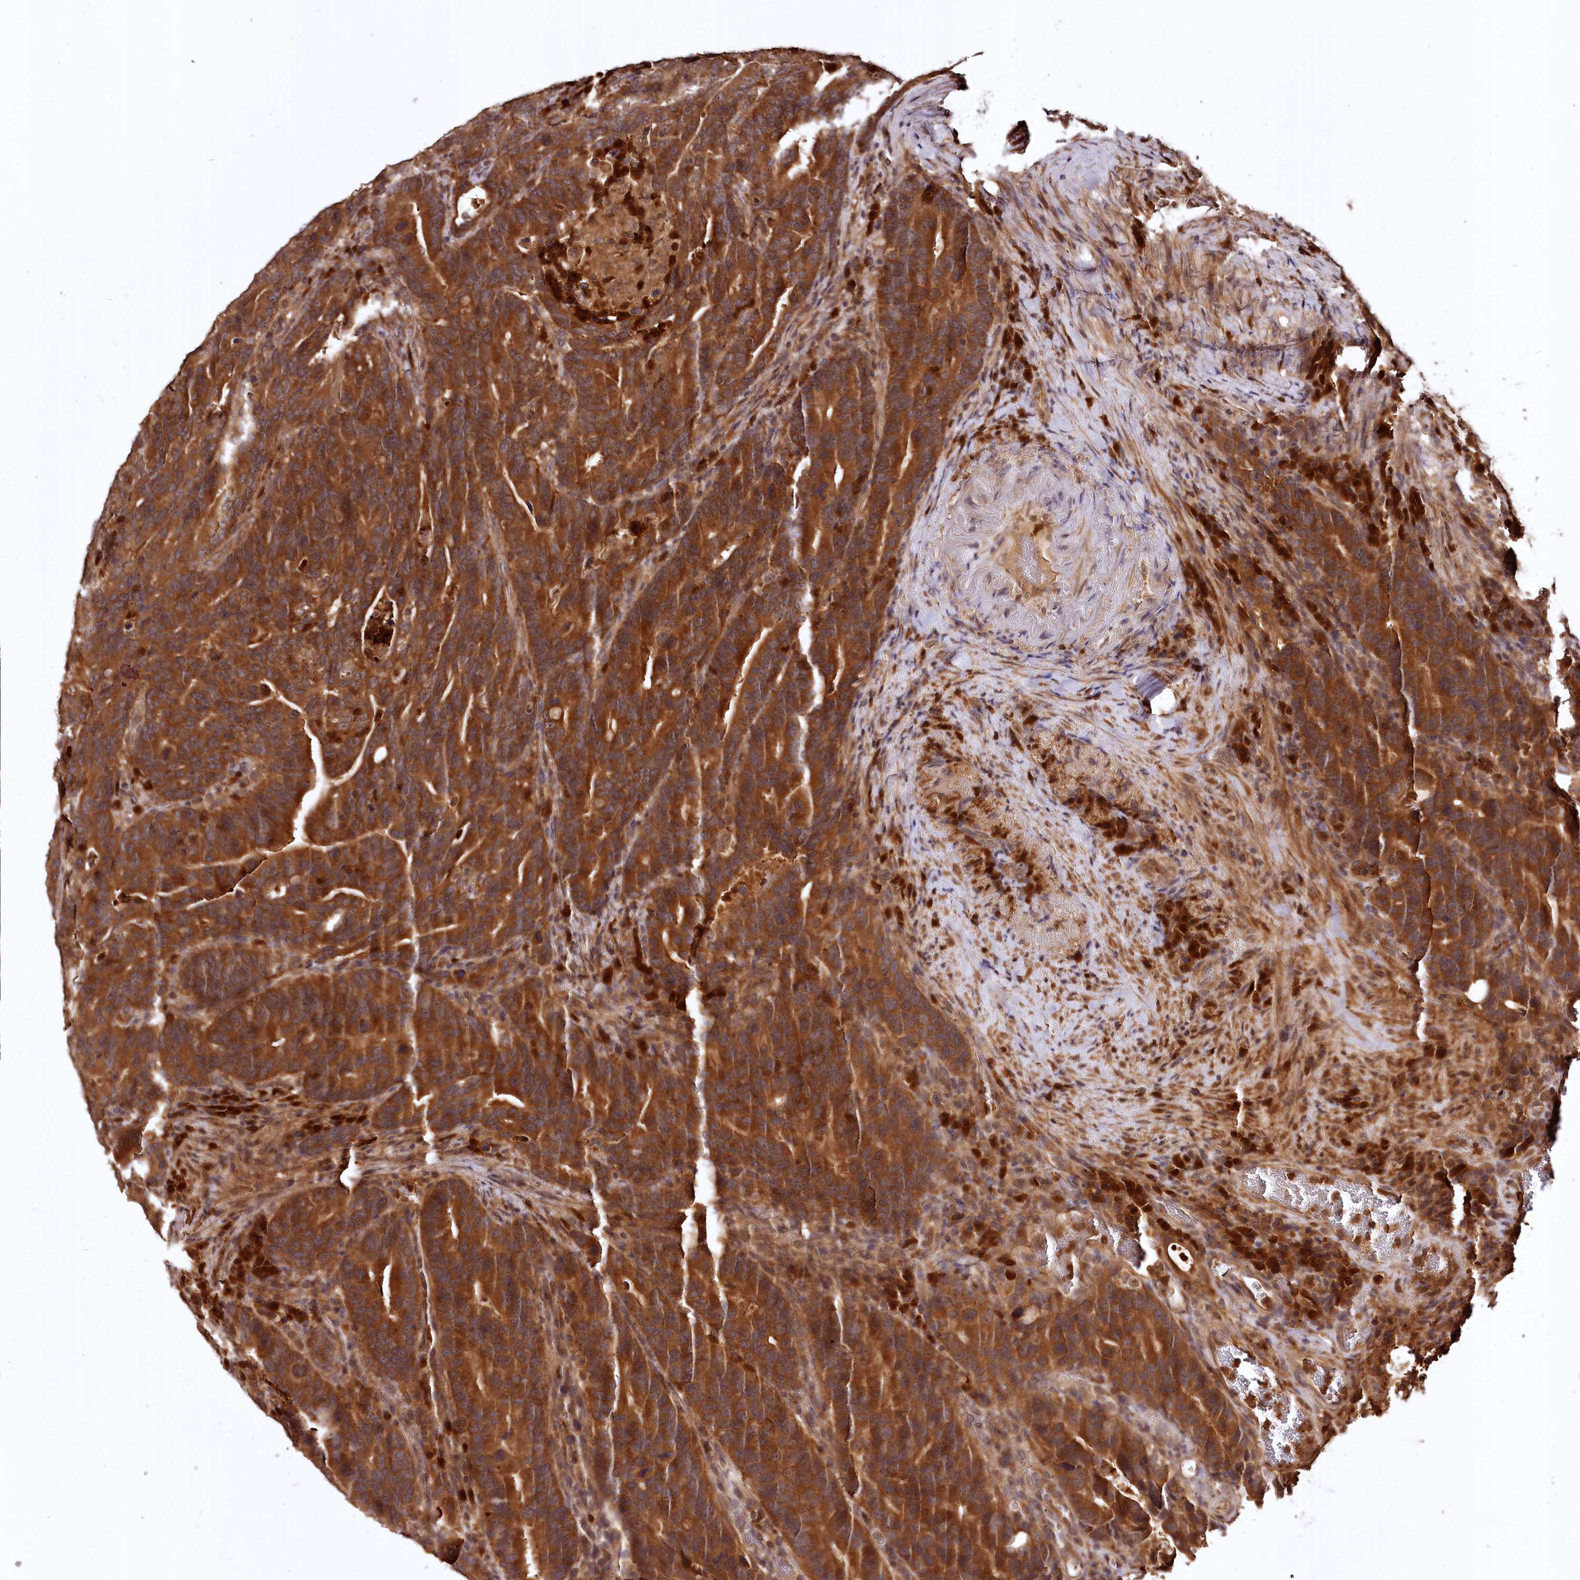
{"staining": {"intensity": "strong", "quantity": ">75%", "location": "cytoplasmic/membranous"}, "tissue": "colorectal cancer", "cell_type": "Tumor cells", "image_type": "cancer", "snomed": [{"axis": "morphology", "description": "Adenocarcinoma, NOS"}, {"axis": "topography", "description": "Colon"}], "caption": "IHC of adenocarcinoma (colorectal) reveals high levels of strong cytoplasmic/membranous positivity in about >75% of tumor cells.", "gene": "TTC12", "patient": {"sex": "female", "age": 66}}